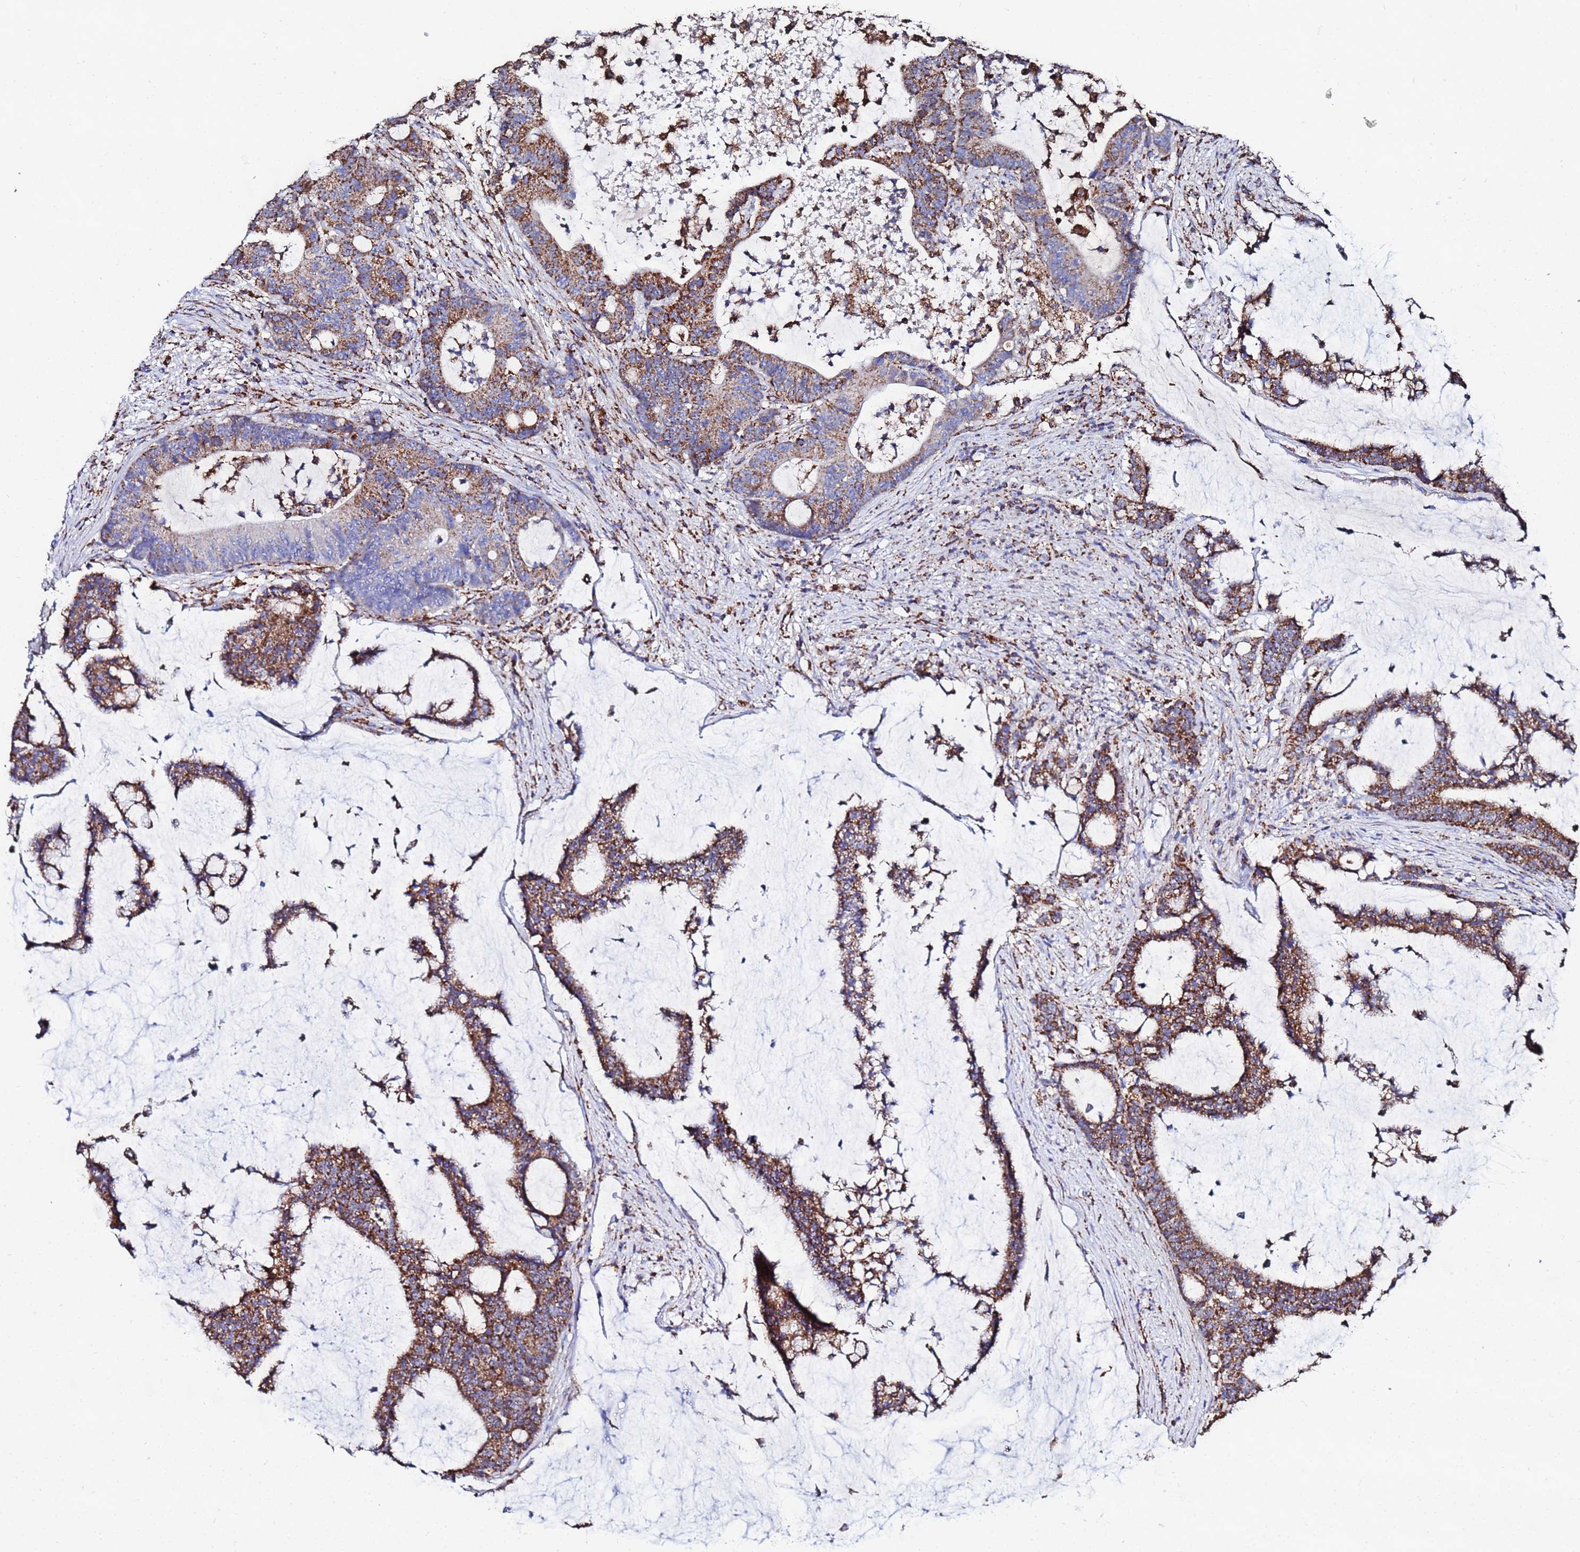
{"staining": {"intensity": "strong", "quantity": ">75%", "location": "cytoplasmic/membranous"}, "tissue": "colorectal cancer", "cell_type": "Tumor cells", "image_type": "cancer", "snomed": [{"axis": "morphology", "description": "Adenocarcinoma, NOS"}, {"axis": "topography", "description": "Colon"}], "caption": "Immunohistochemistry image of neoplastic tissue: human colorectal cancer (adenocarcinoma) stained using immunohistochemistry (IHC) reveals high levels of strong protein expression localized specifically in the cytoplasmic/membranous of tumor cells, appearing as a cytoplasmic/membranous brown color.", "gene": "GLUD1", "patient": {"sex": "female", "age": 84}}